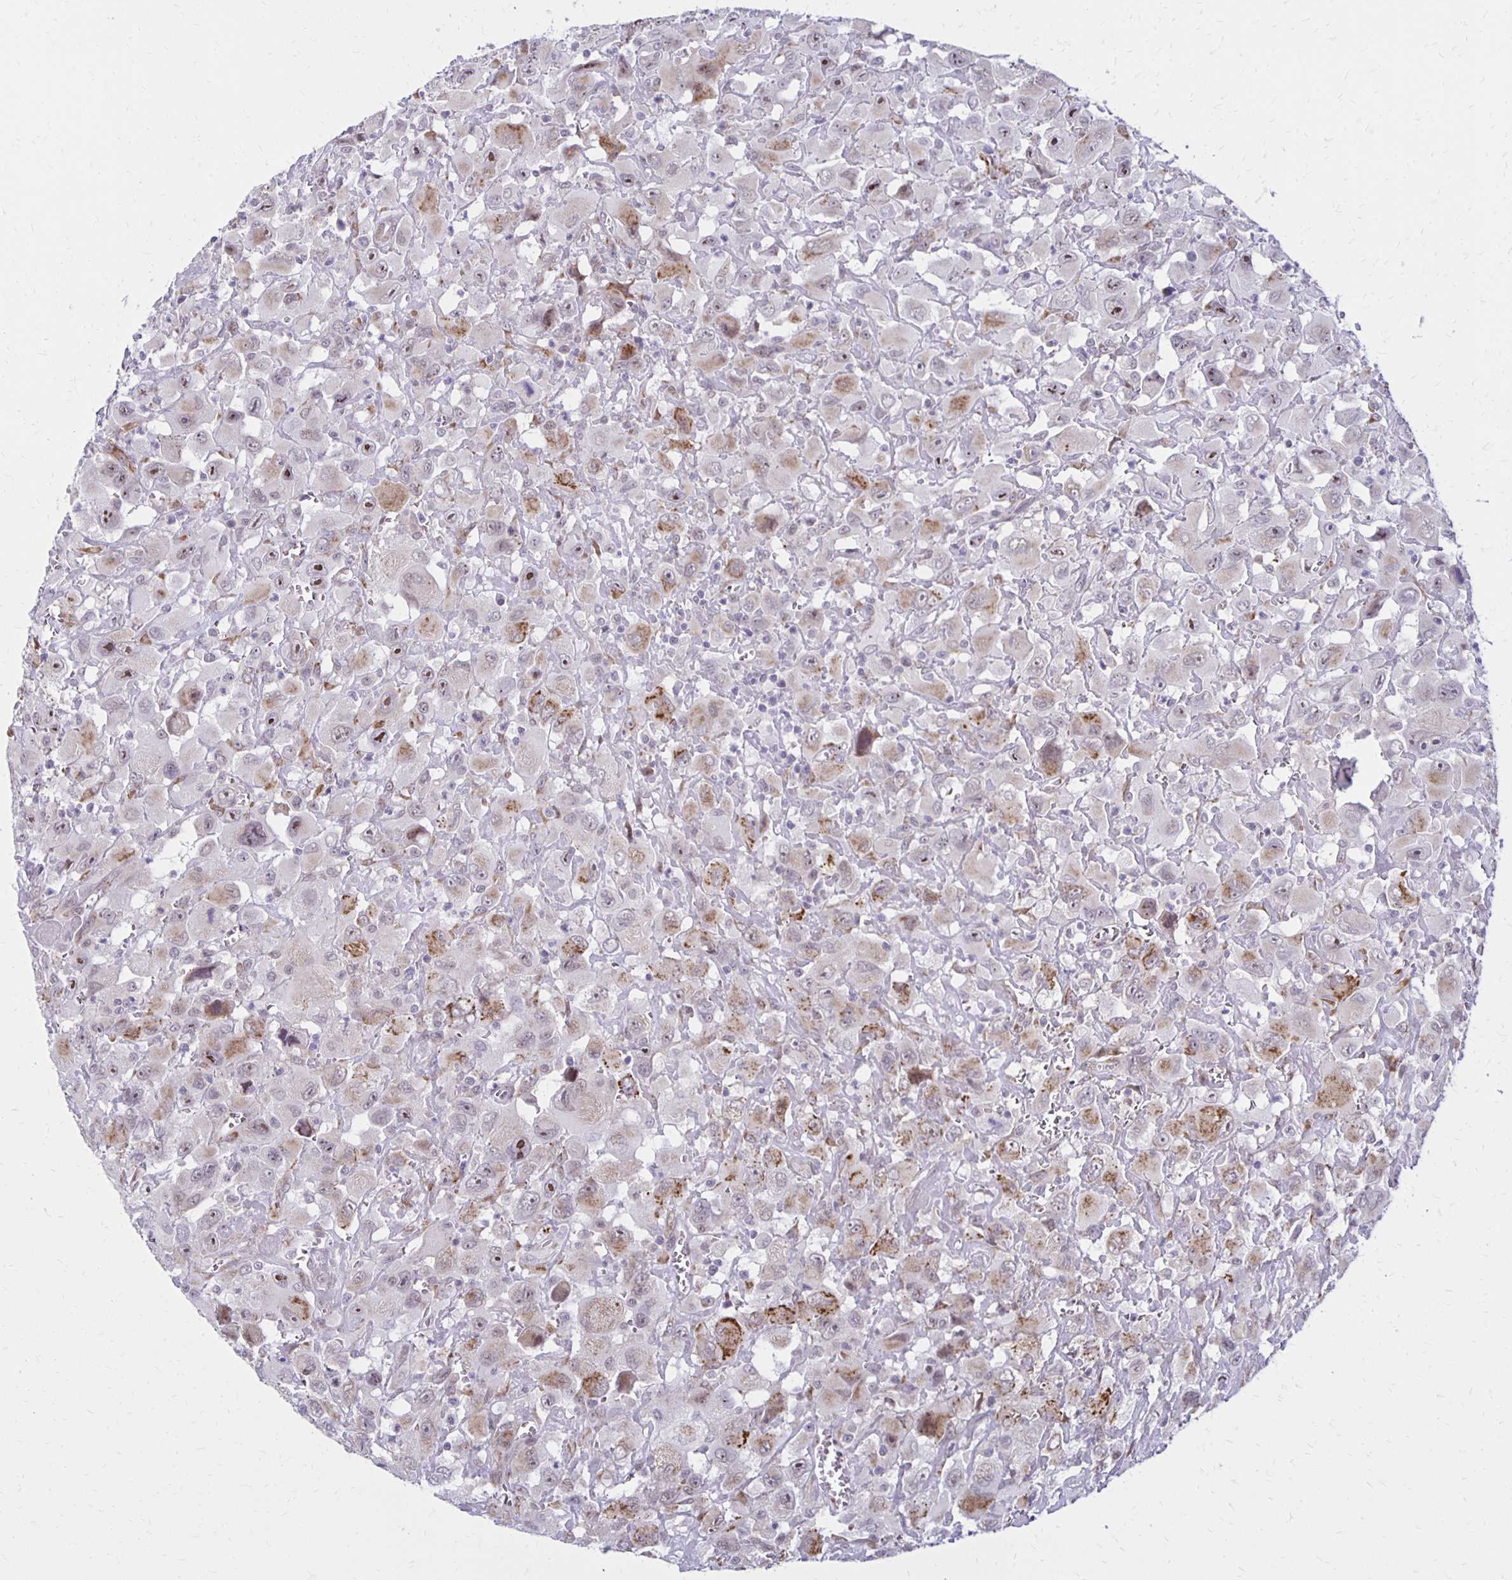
{"staining": {"intensity": "moderate", "quantity": "25%-75%", "location": "nuclear"}, "tissue": "head and neck cancer", "cell_type": "Tumor cells", "image_type": "cancer", "snomed": [{"axis": "morphology", "description": "Squamous cell carcinoma, NOS"}, {"axis": "morphology", "description": "Squamous cell carcinoma, metastatic, NOS"}, {"axis": "topography", "description": "Oral tissue"}, {"axis": "topography", "description": "Head-Neck"}], "caption": "Moderate nuclear staining is appreciated in about 25%-75% of tumor cells in head and neck cancer. Nuclei are stained in blue.", "gene": "DAGLA", "patient": {"sex": "female", "age": 85}}